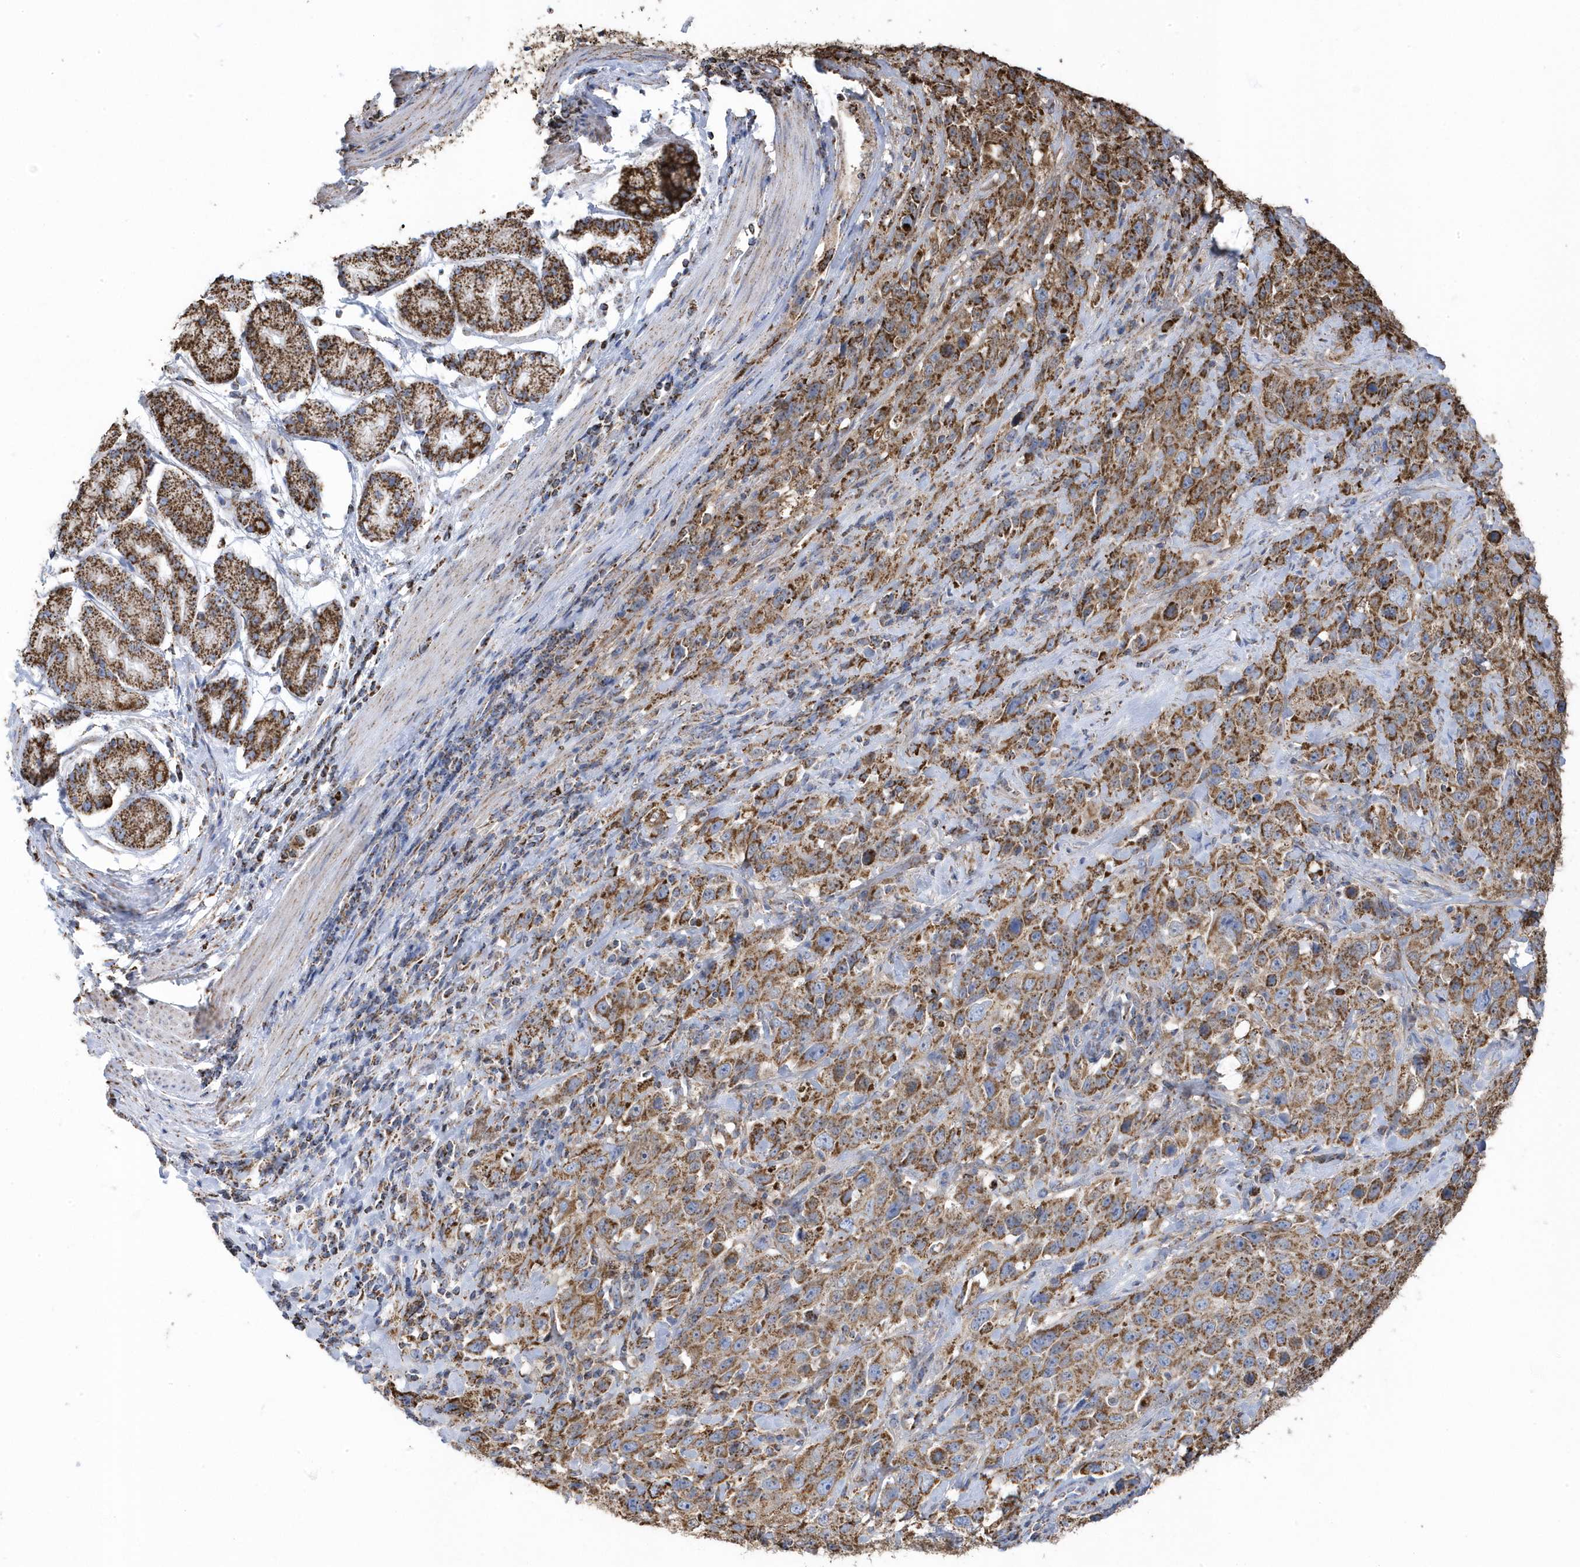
{"staining": {"intensity": "moderate", "quantity": ">75%", "location": "cytoplasmic/membranous"}, "tissue": "stomach cancer", "cell_type": "Tumor cells", "image_type": "cancer", "snomed": [{"axis": "morphology", "description": "Normal tissue, NOS"}, {"axis": "morphology", "description": "Adenocarcinoma, NOS"}, {"axis": "topography", "description": "Lymph node"}, {"axis": "topography", "description": "Stomach"}], "caption": "A histopathology image showing moderate cytoplasmic/membranous positivity in about >75% of tumor cells in stomach cancer, as visualized by brown immunohistochemical staining.", "gene": "GTPBP8", "patient": {"sex": "male", "age": 48}}